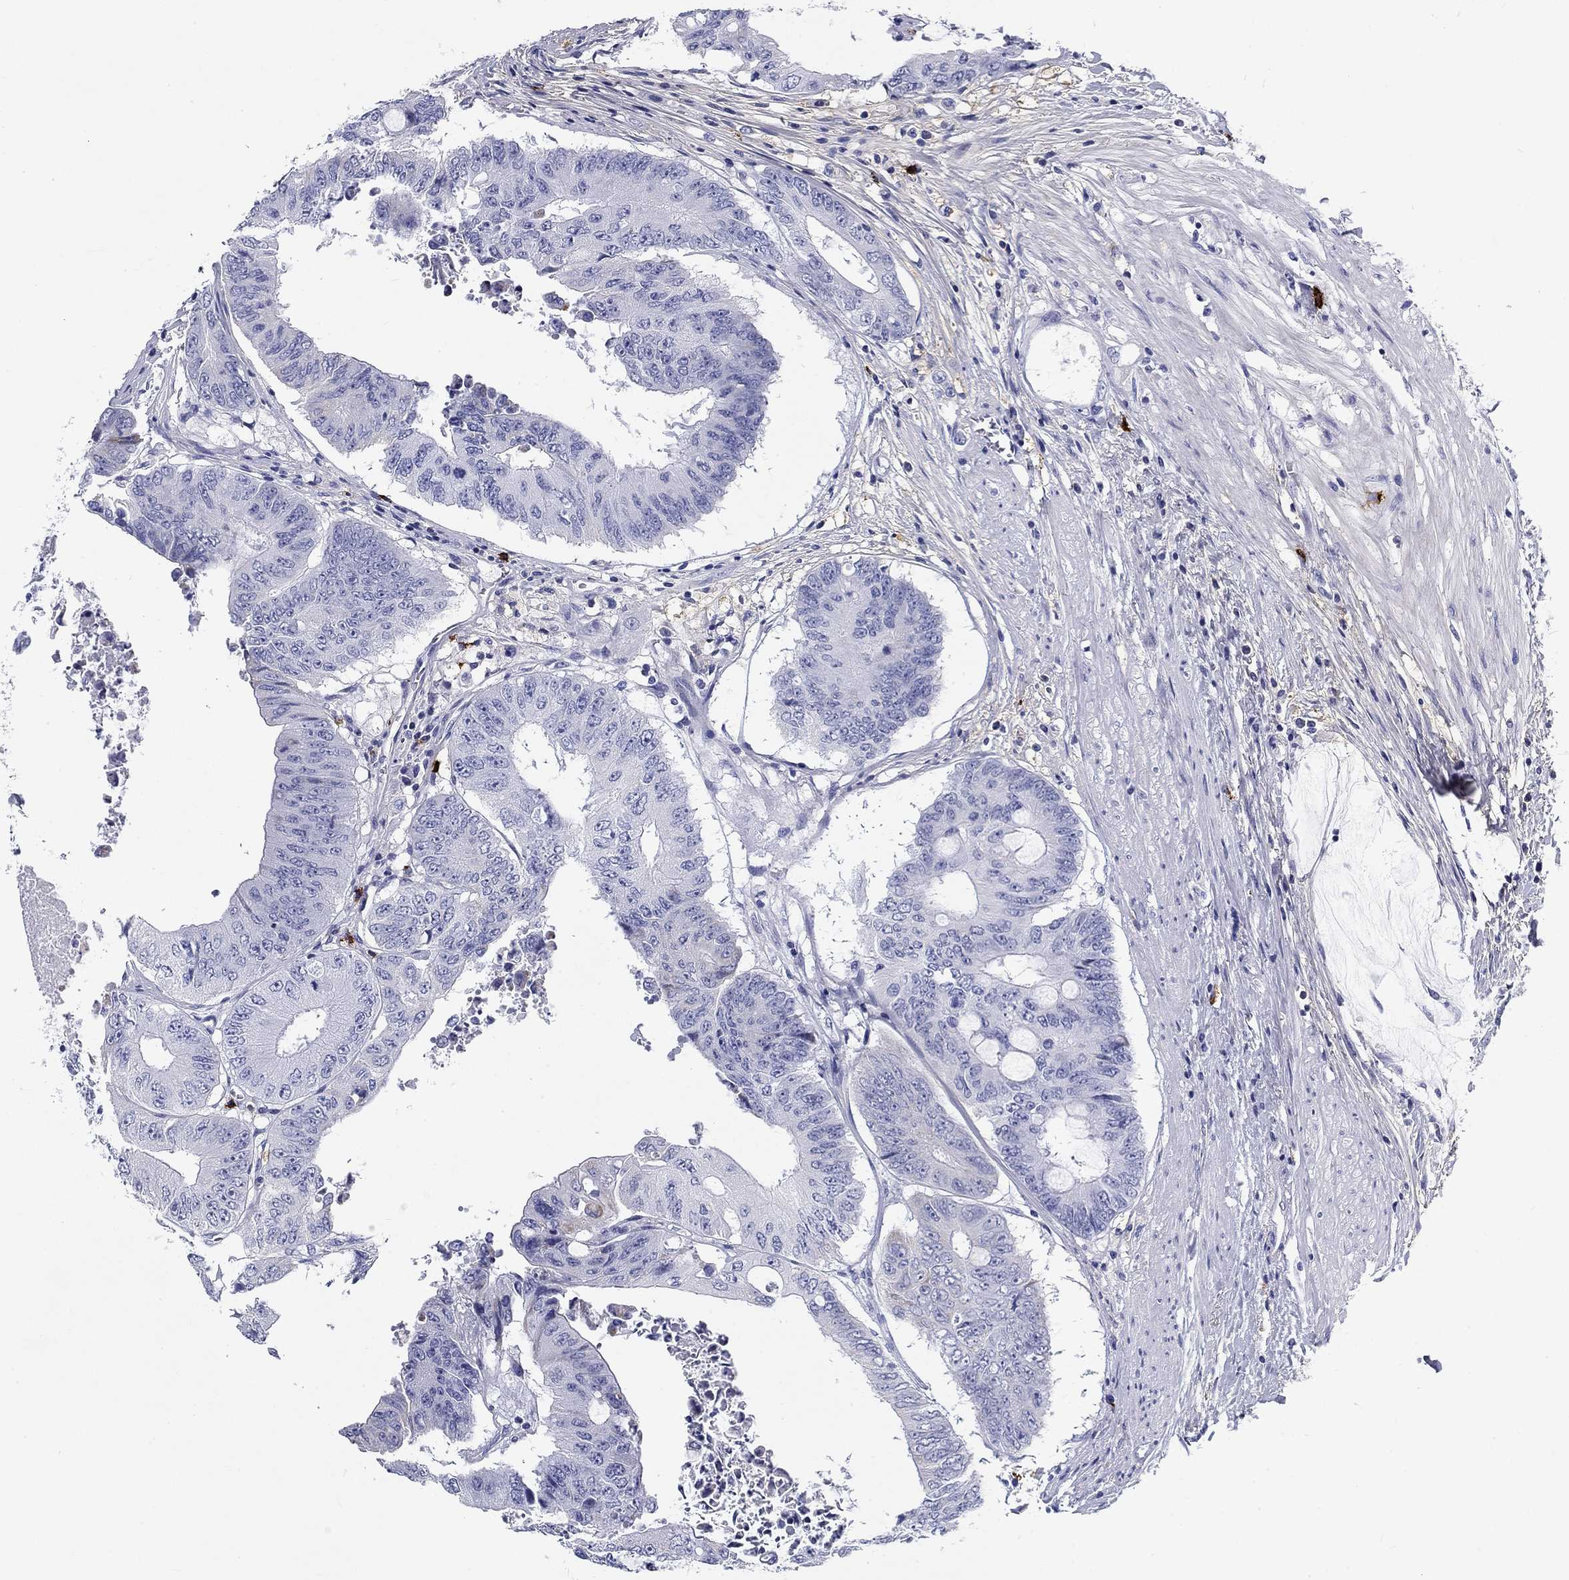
{"staining": {"intensity": "negative", "quantity": "none", "location": "none"}, "tissue": "colorectal cancer", "cell_type": "Tumor cells", "image_type": "cancer", "snomed": [{"axis": "morphology", "description": "Adenocarcinoma, NOS"}, {"axis": "topography", "description": "Rectum"}], "caption": "Tumor cells show no significant staining in colorectal cancer. (IHC, brightfield microscopy, high magnification).", "gene": "CD40LG", "patient": {"sex": "male", "age": 59}}